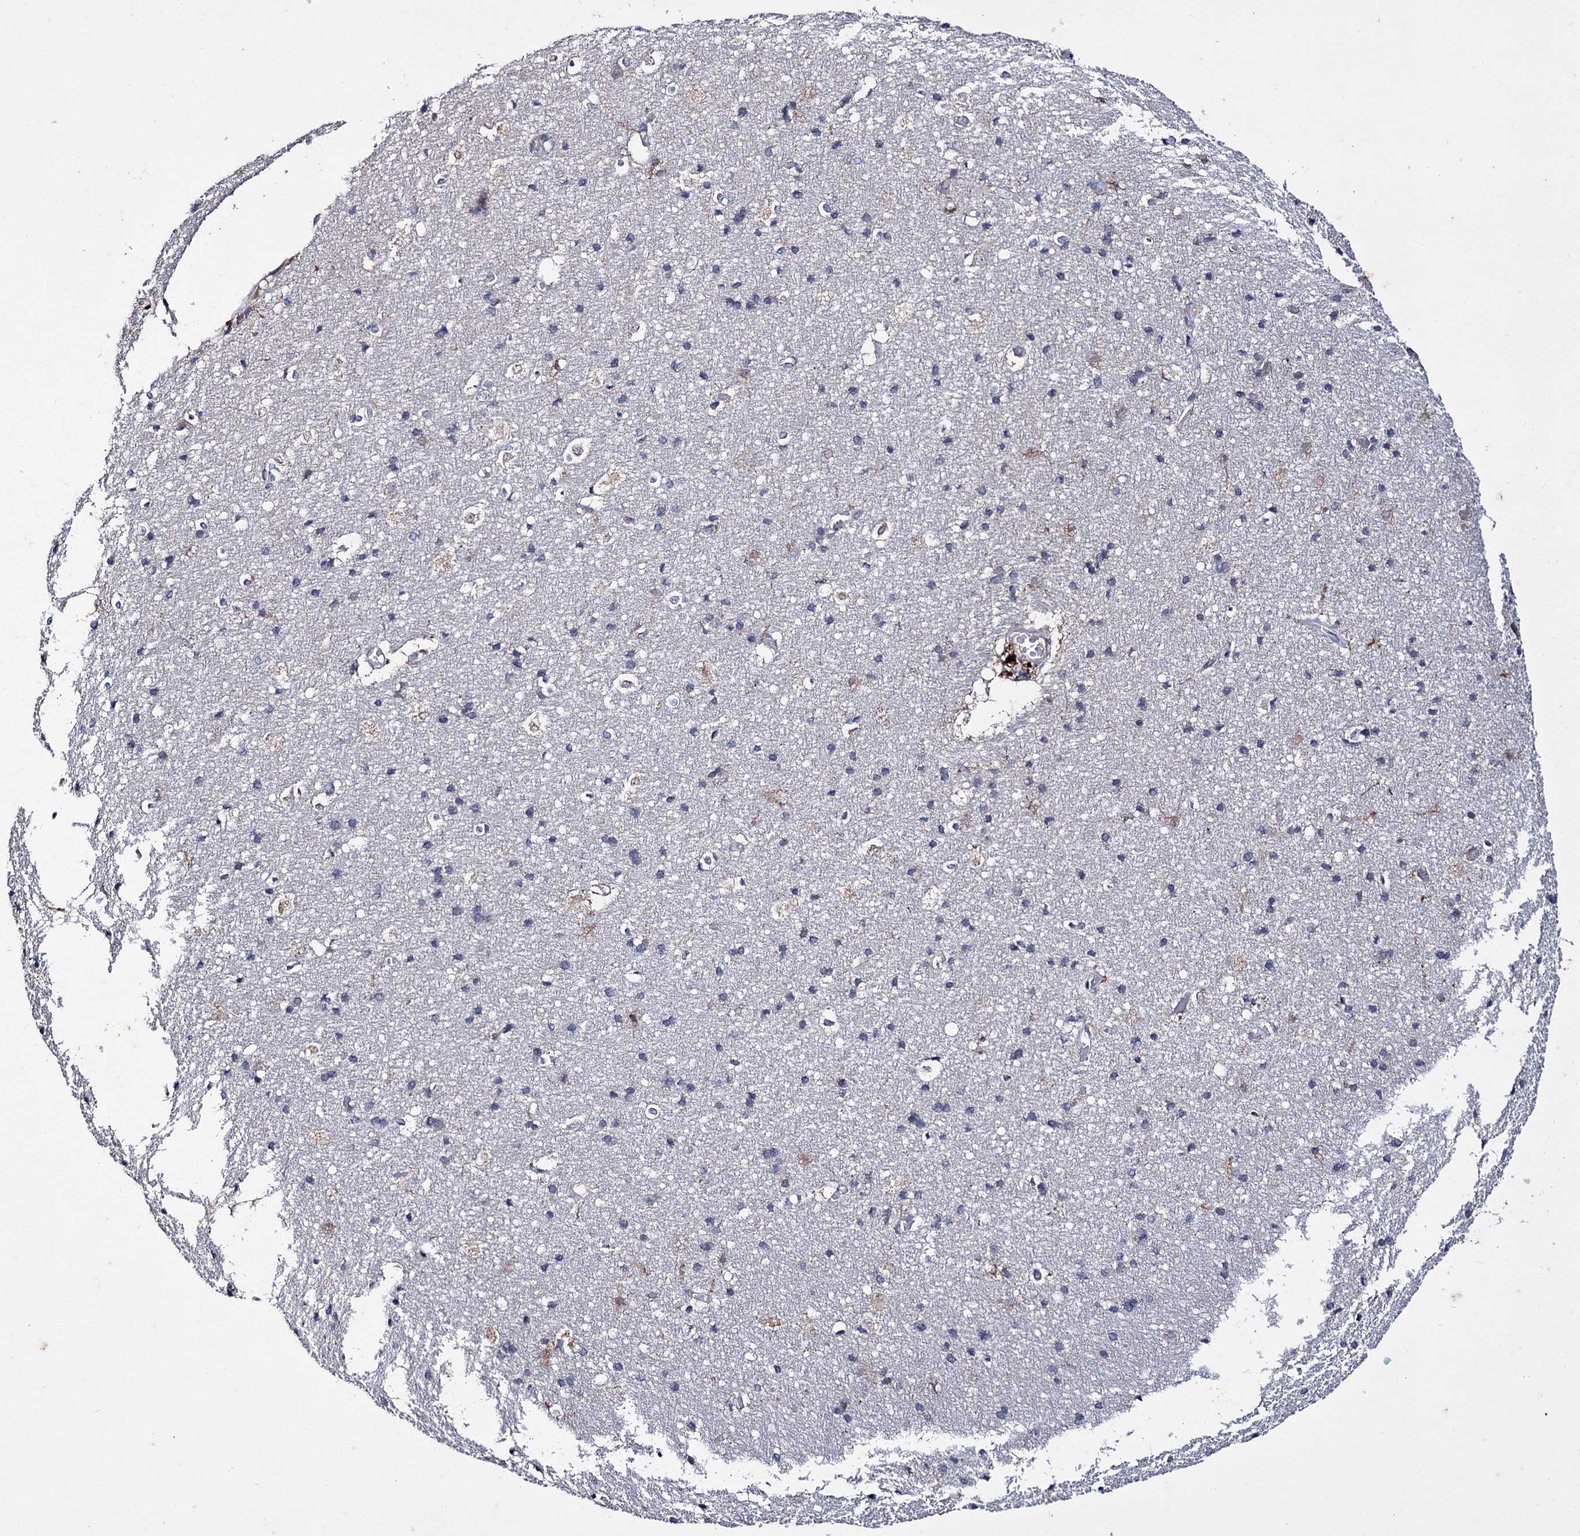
{"staining": {"intensity": "negative", "quantity": "none", "location": "none"}, "tissue": "cerebral cortex", "cell_type": "Endothelial cells", "image_type": "normal", "snomed": [{"axis": "morphology", "description": "Normal tissue, NOS"}, {"axis": "topography", "description": "Cerebral cortex"}], "caption": "Immunohistochemical staining of normal human cerebral cortex shows no significant expression in endothelial cells. (Immunohistochemistry, brightfield microscopy, high magnification).", "gene": "CLPB", "patient": {"sex": "male", "age": 54}}